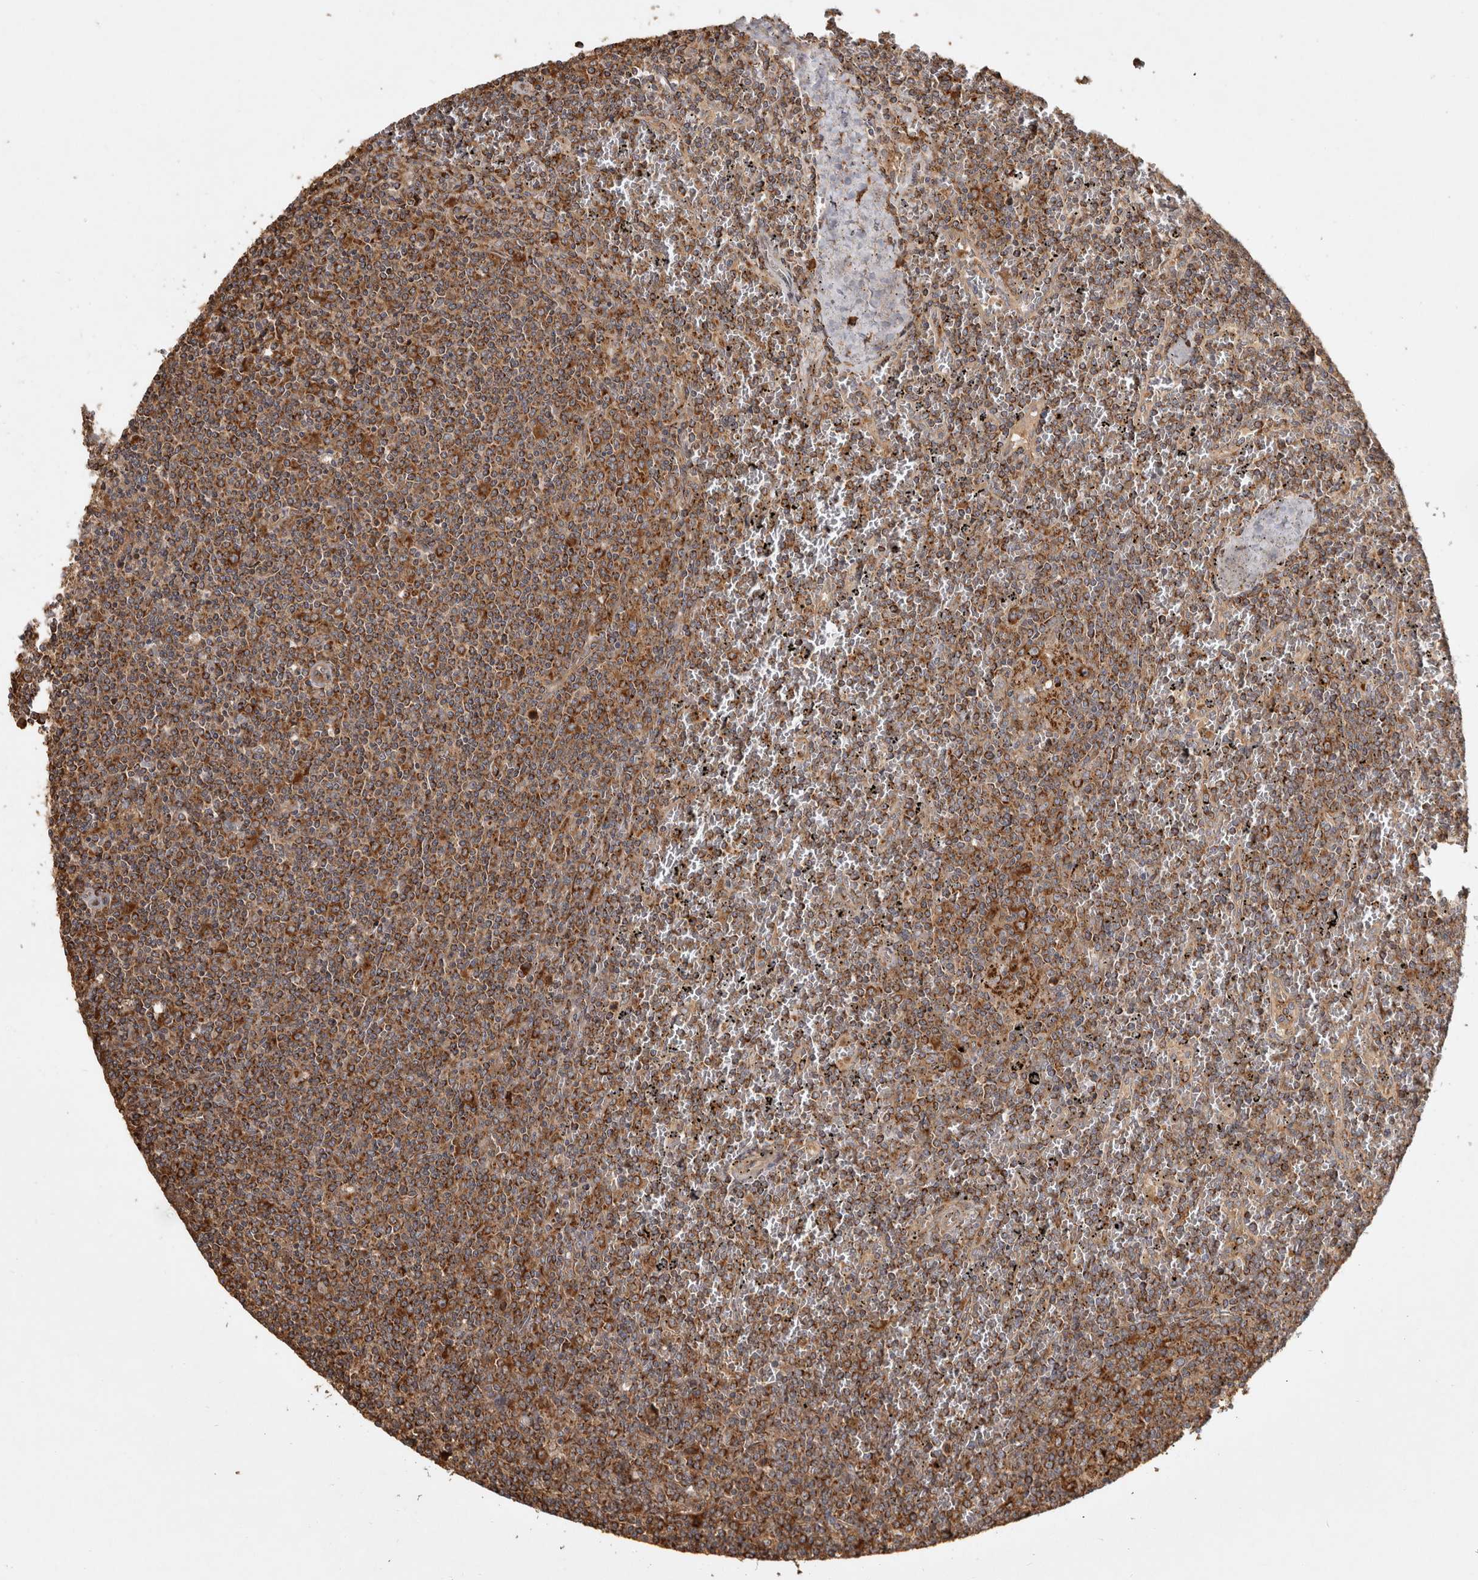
{"staining": {"intensity": "moderate", "quantity": ">75%", "location": "cytoplasmic/membranous"}, "tissue": "lymphoma", "cell_type": "Tumor cells", "image_type": "cancer", "snomed": [{"axis": "morphology", "description": "Malignant lymphoma, non-Hodgkin's type, Low grade"}, {"axis": "topography", "description": "Spleen"}], "caption": "Tumor cells demonstrate medium levels of moderate cytoplasmic/membranous expression in about >75% of cells in lymphoma.", "gene": "CAMSAP2", "patient": {"sex": "female", "age": 19}}